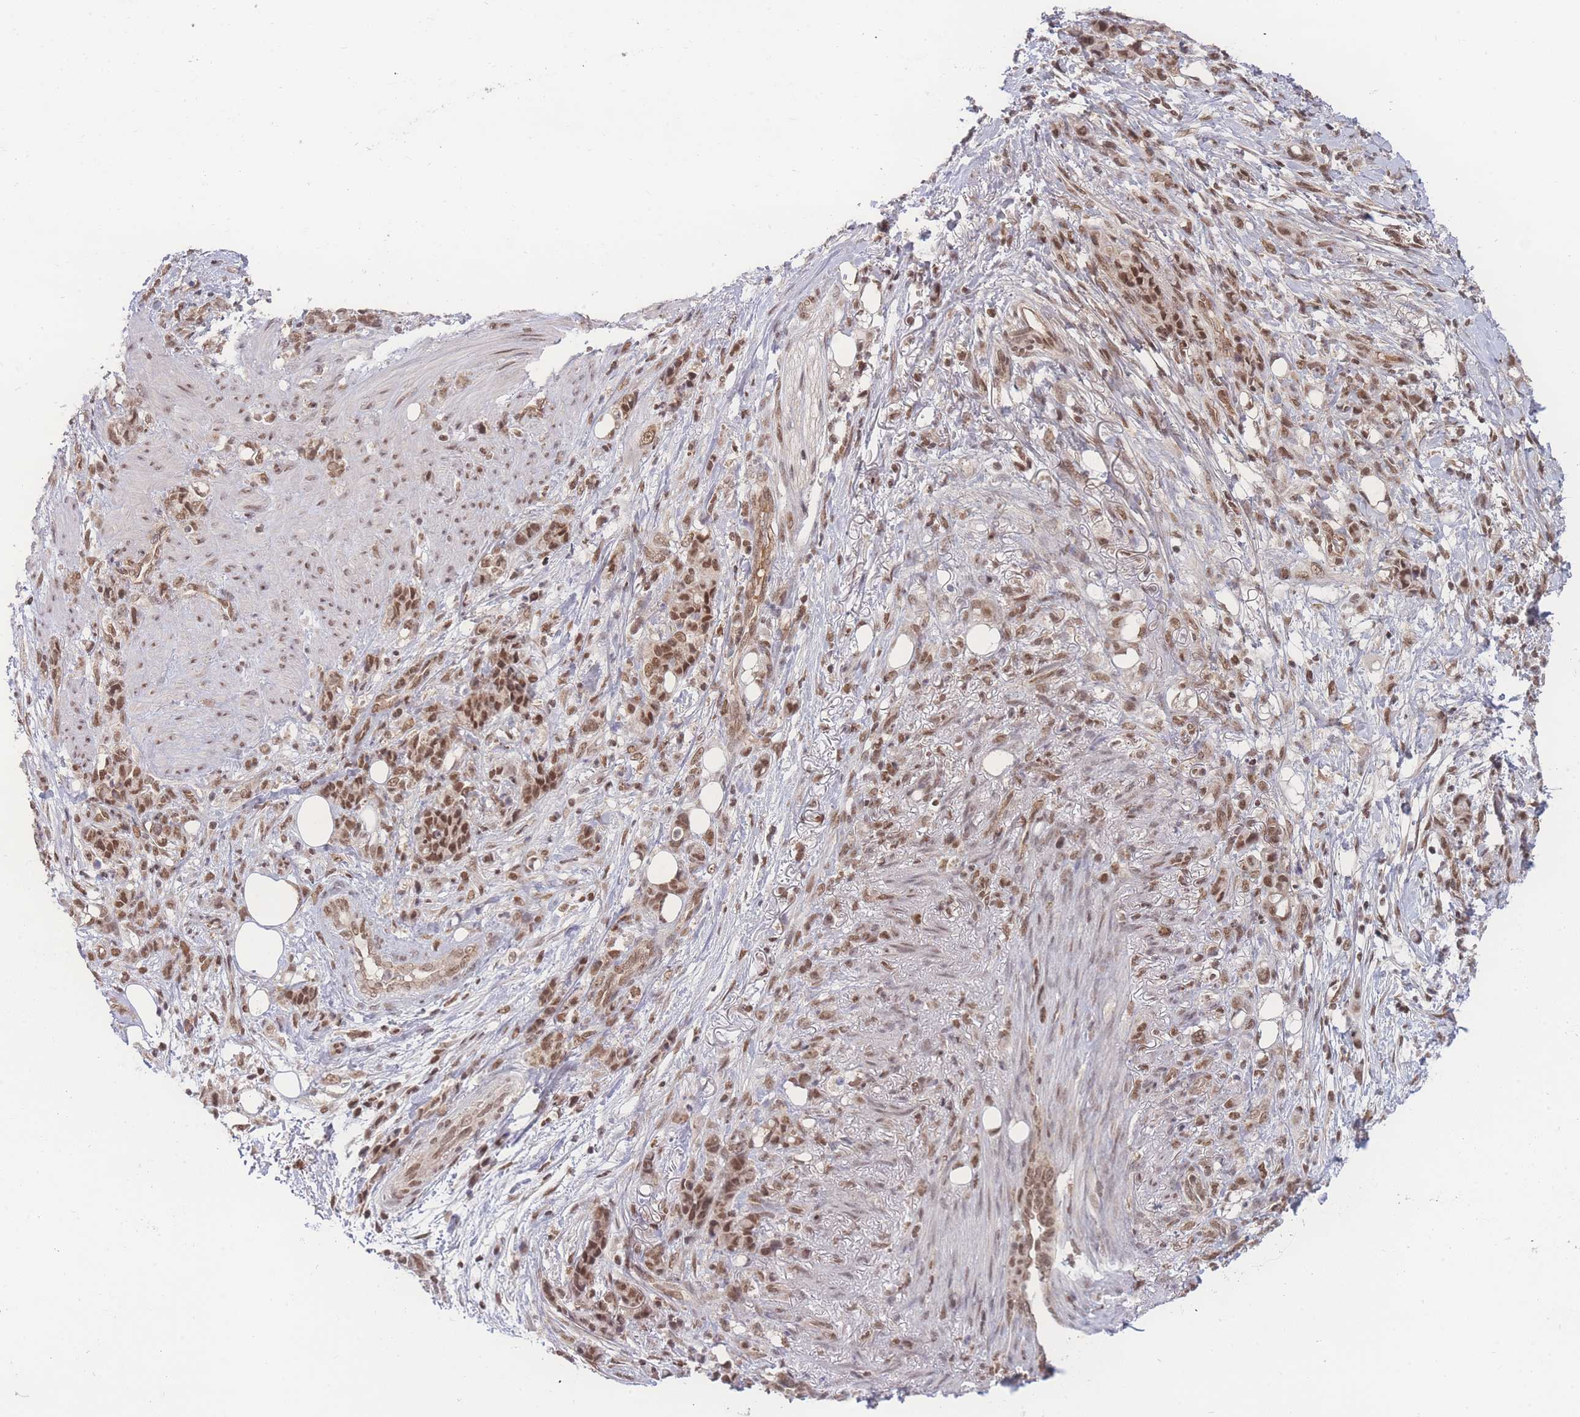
{"staining": {"intensity": "moderate", "quantity": ">75%", "location": "nuclear"}, "tissue": "stomach cancer", "cell_type": "Tumor cells", "image_type": "cancer", "snomed": [{"axis": "morphology", "description": "Normal tissue, NOS"}, {"axis": "morphology", "description": "Adenocarcinoma, NOS"}, {"axis": "topography", "description": "Stomach"}], "caption": "DAB immunohistochemical staining of human stomach cancer (adenocarcinoma) reveals moderate nuclear protein positivity in approximately >75% of tumor cells.", "gene": "RAVER1", "patient": {"sex": "female", "age": 79}}